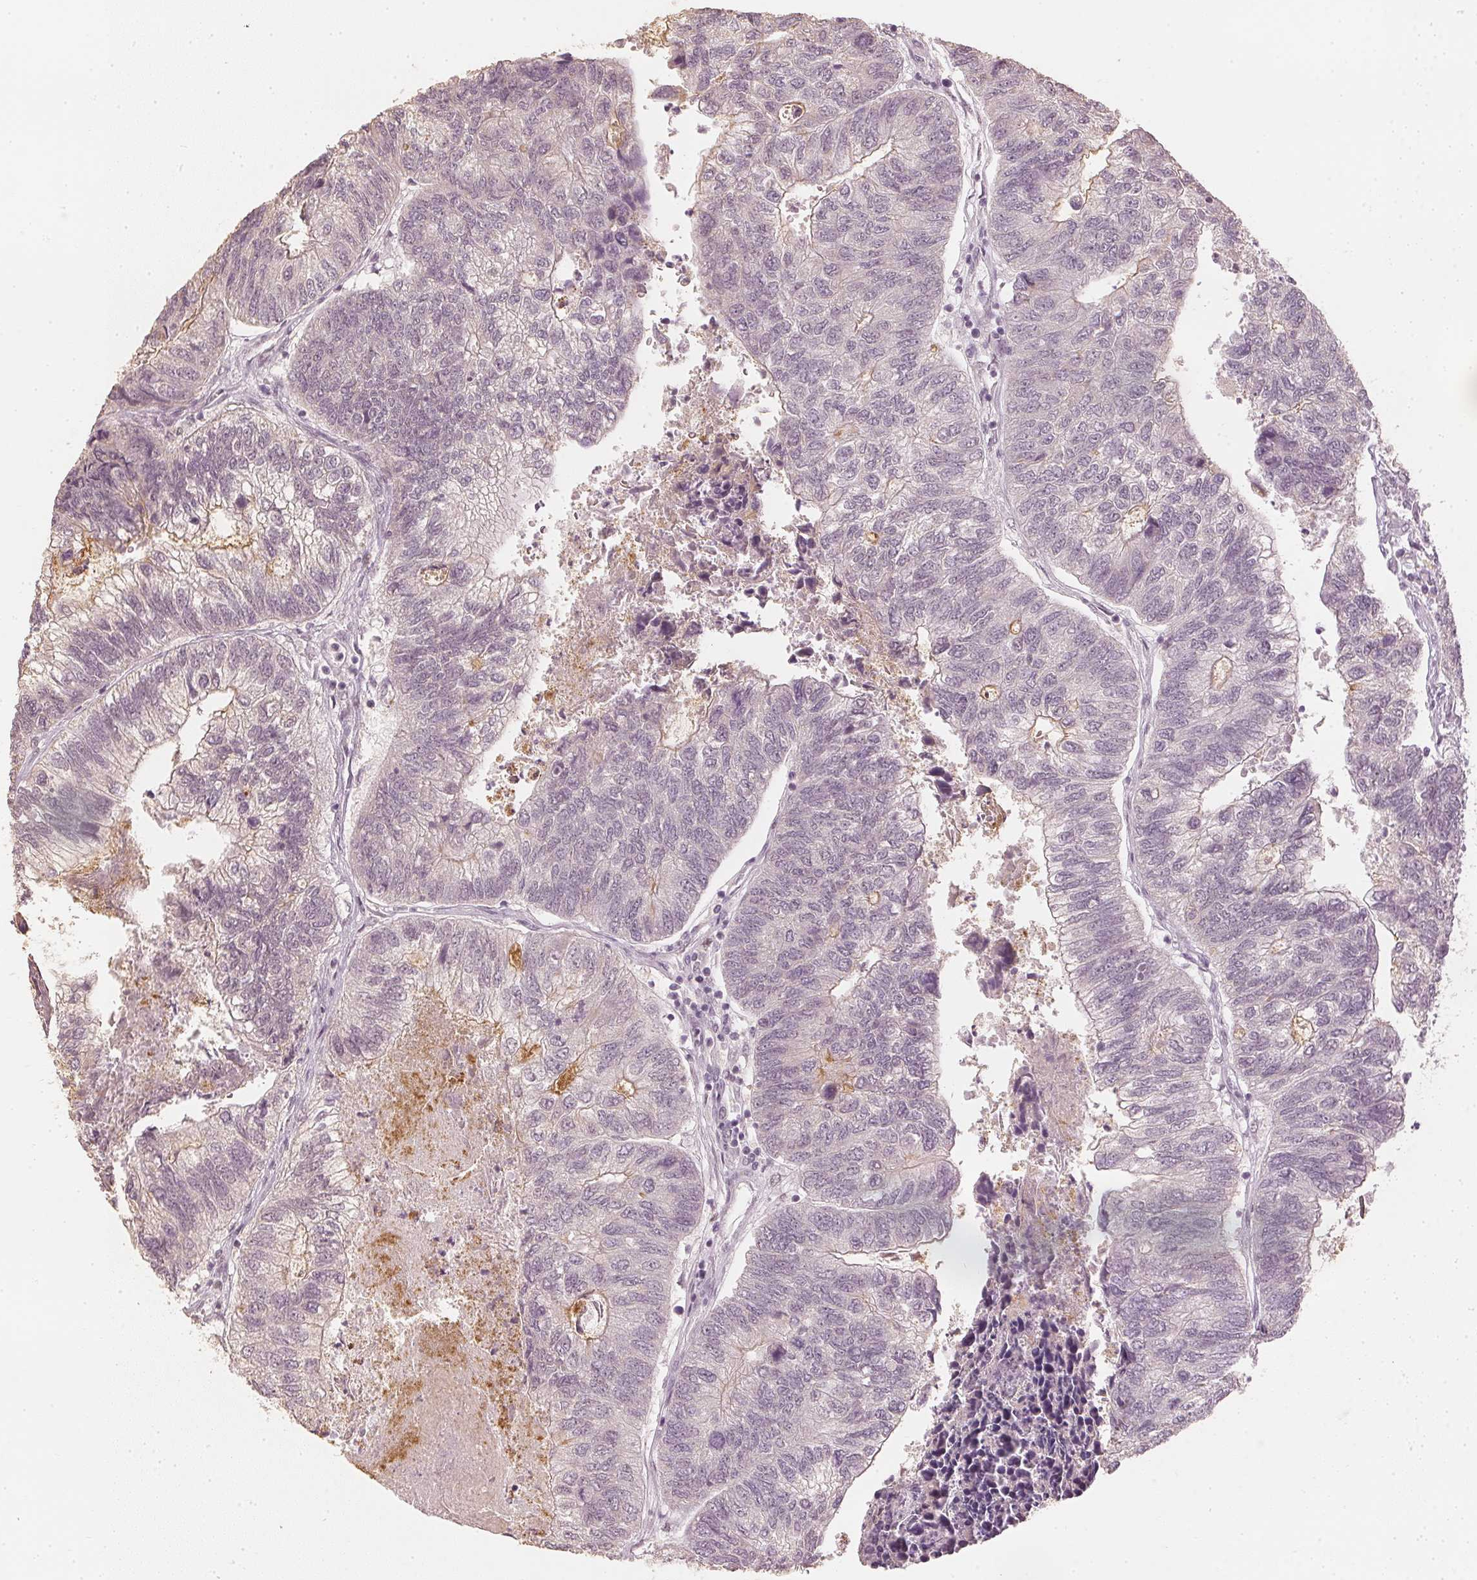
{"staining": {"intensity": "negative", "quantity": "none", "location": "none"}, "tissue": "colorectal cancer", "cell_type": "Tumor cells", "image_type": "cancer", "snomed": [{"axis": "morphology", "description": "Adenocarcinoma, NOS"}, {"axis": "topography", "description": "Colon"}], "caption": "IHC of colorectal cancer reveals no staining in tumor cells.", "gene": "SLC39A3", "patient": {"sex": "female", "age": 67}}